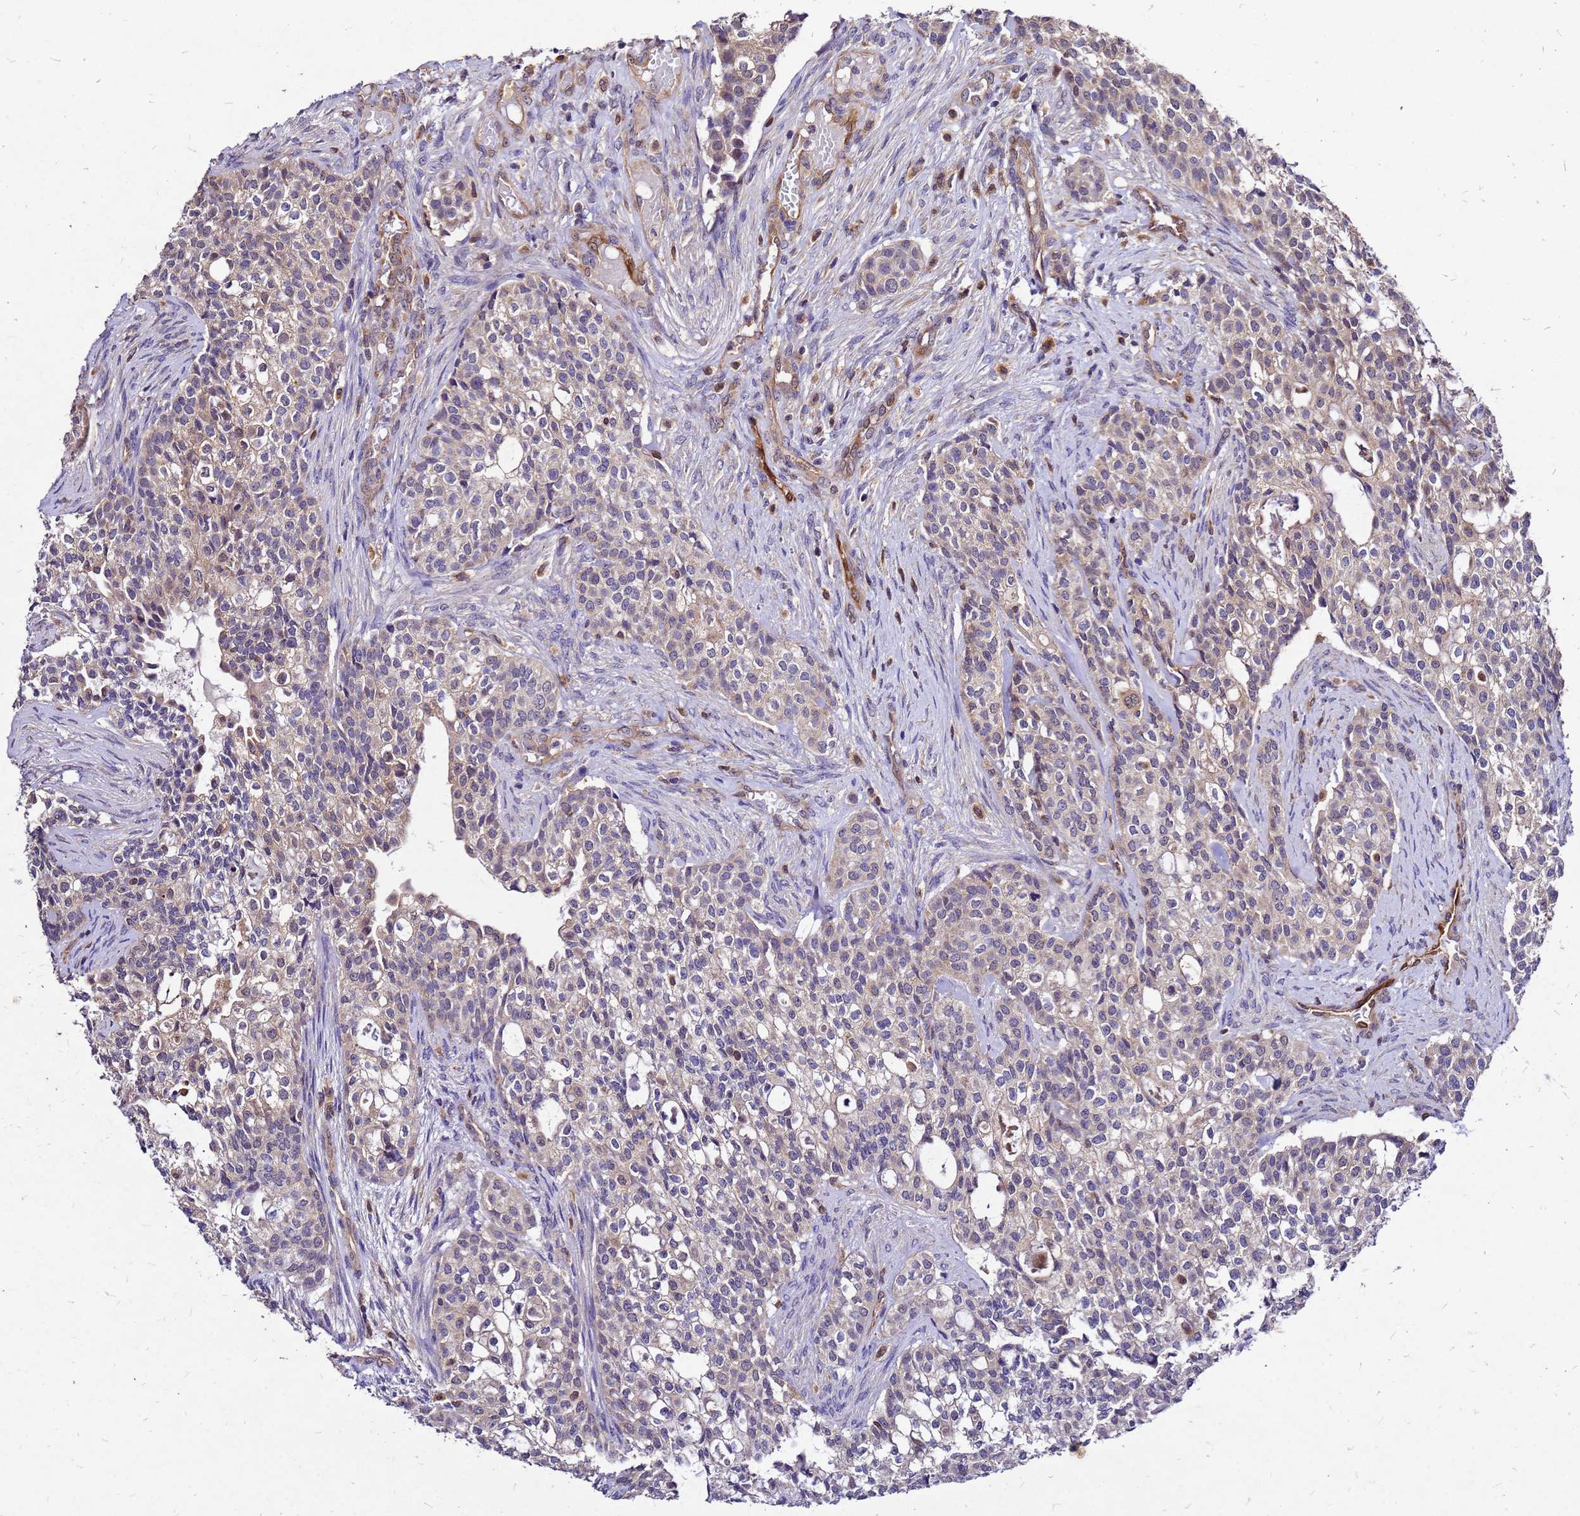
{"staining": {"intensity": "weak", "quantity": "25%-75%", "location": "cytoplasmic/membranous"}, "tissue": "head and neck cancer", "cell_type": "Tumor cells", "image_type": "cancer", "snomed": [{"axis": "morphology", "description": "Adenocarcinoma, NOS"}, {"axis": "topography", "description": "Head-Neck"}], "caption": "Protein positivity by immunohistochemistry (IHC) demonstrates weak cytoplasmic/membranous positivity in approximately 25%-75% of tumor cells in head and neck cancer (adenocarcinoma).", "gene": "DUSP23", "patient": {"sex": "male", "age": 81}}